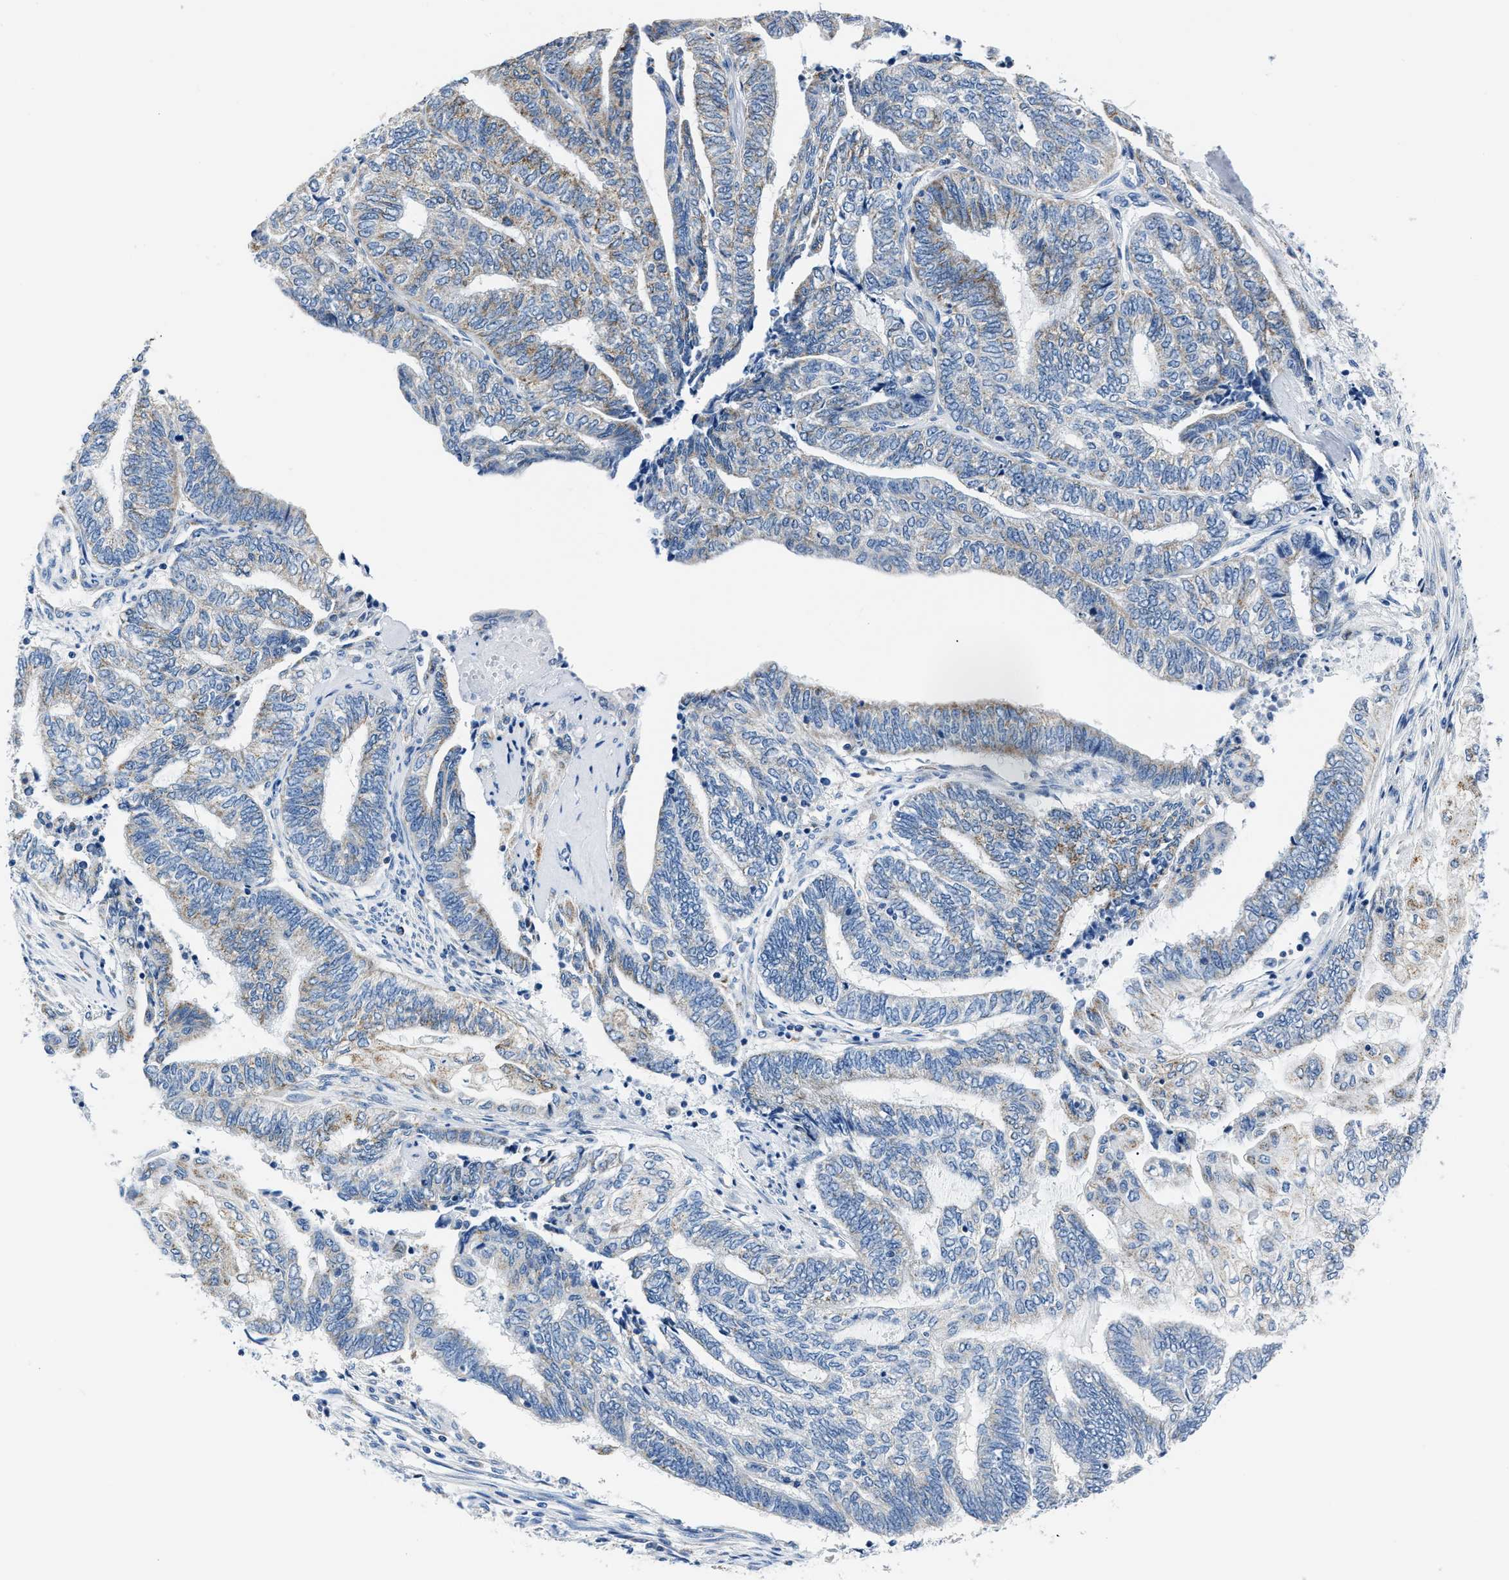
{"staining": {"intensity": "moderate", "quantity": "<25%", "location": "cytoplasmic/membranous"}, "tissue": "endometrial cancer", "cell_type": "Tumor cells", "image_type": "cancer", "snomed": [{"axis": "morphology", "description": "Adenocarcinoma, NOS"}, {"axis": "topography", "description": "Uterus"}, {"axis": "topography", "description": "Endometrium"}], "caption": "Immunohistochemical staining of endometrial adenocarcinoma demonstrates low levels of moderate cytoplasmic/membranous staining in approximately <25% of tumor cells.", "gene": "AMACR", "patient": {"sex": "female", "age": 70}}